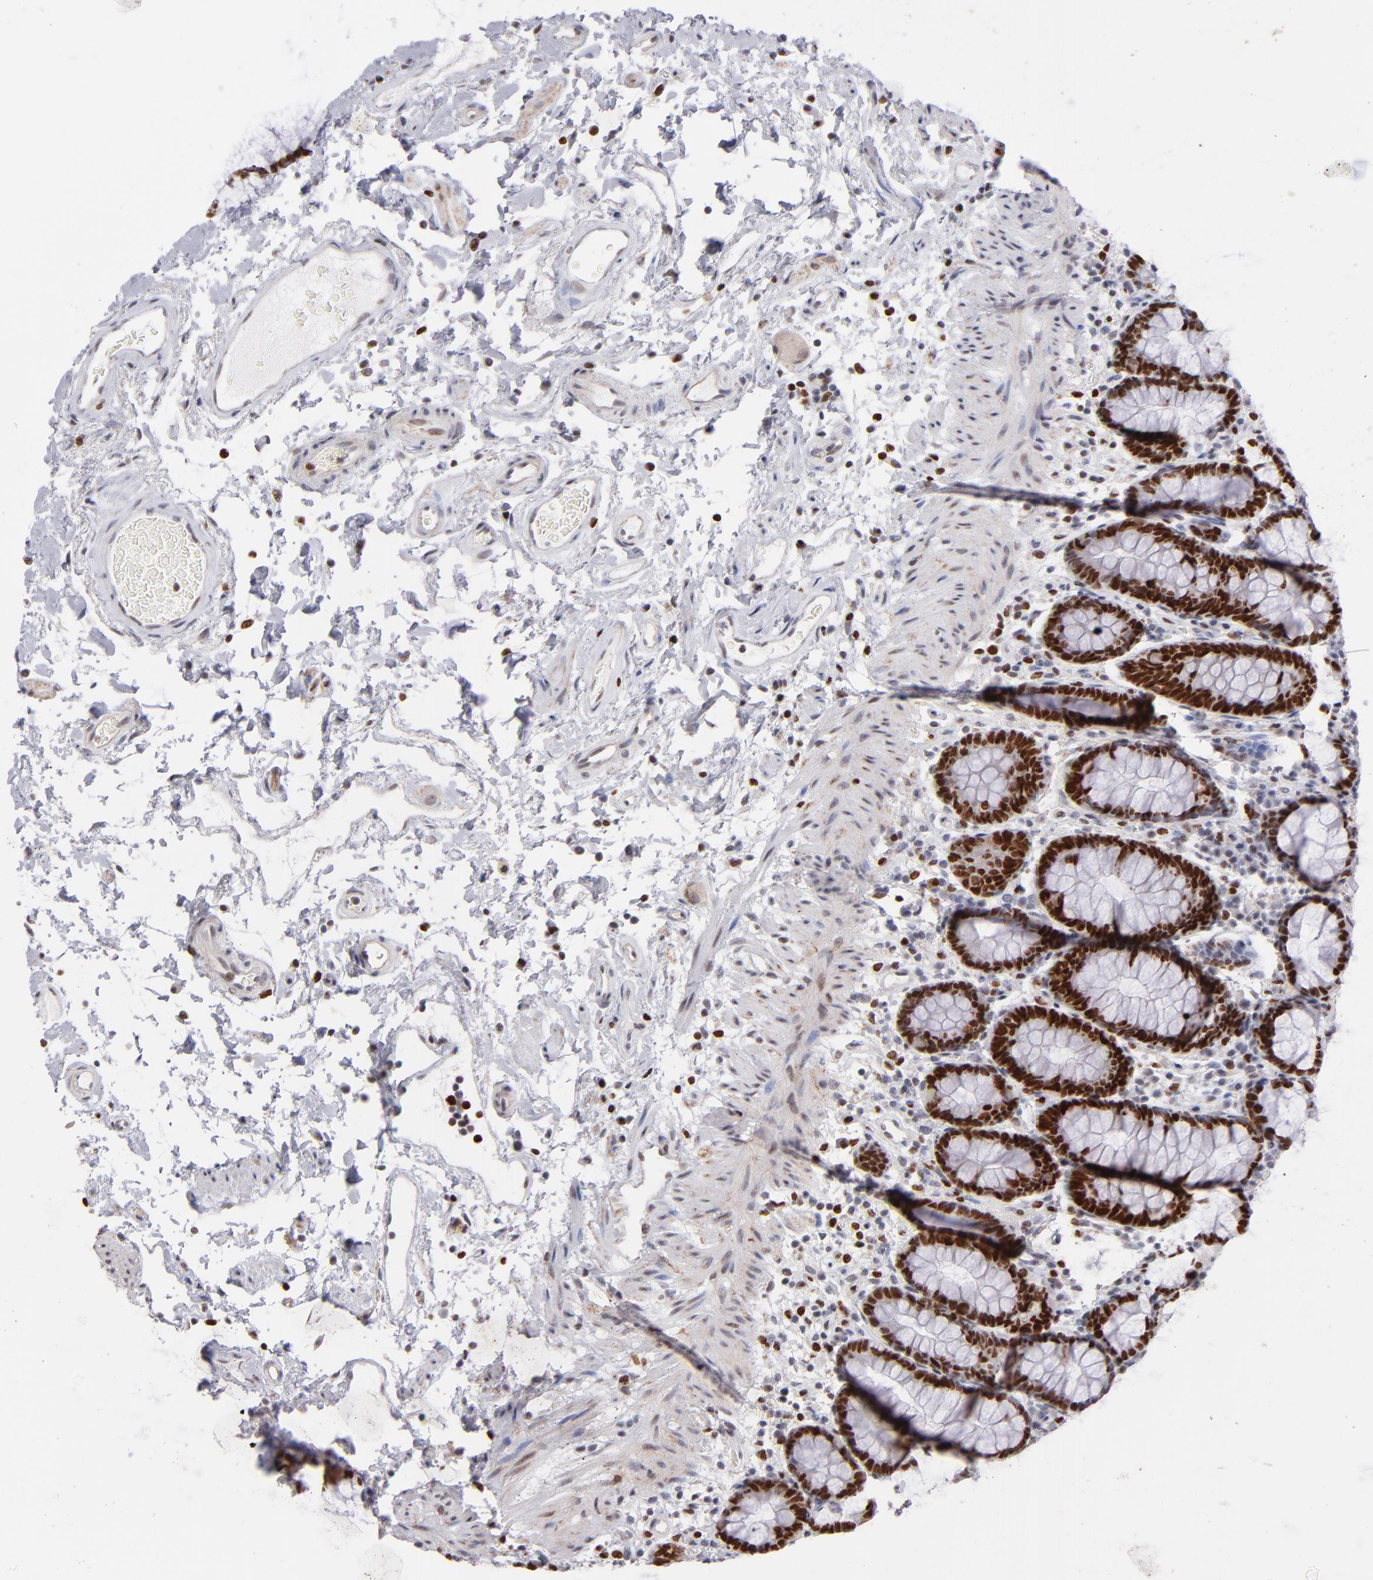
{"staining": {"intensity": "strong", "quantity": ">75%", "location": "nuclear"}, "tissue": "rectum", "cell_type": "Glandular cells", "image_type": "normal", "snomed": [{"axis": "morphology", "description": "Normal tissue, NOS"}, {"axis": "topography", "description": "Rectum"}], "caption": "Human rectum stained for a protein (brown) reveals strong nuclear positive positivity in approximately >75% of glandular cells.", "gene": "POLA1", "patient": {"sex": "male", "age": 92}}